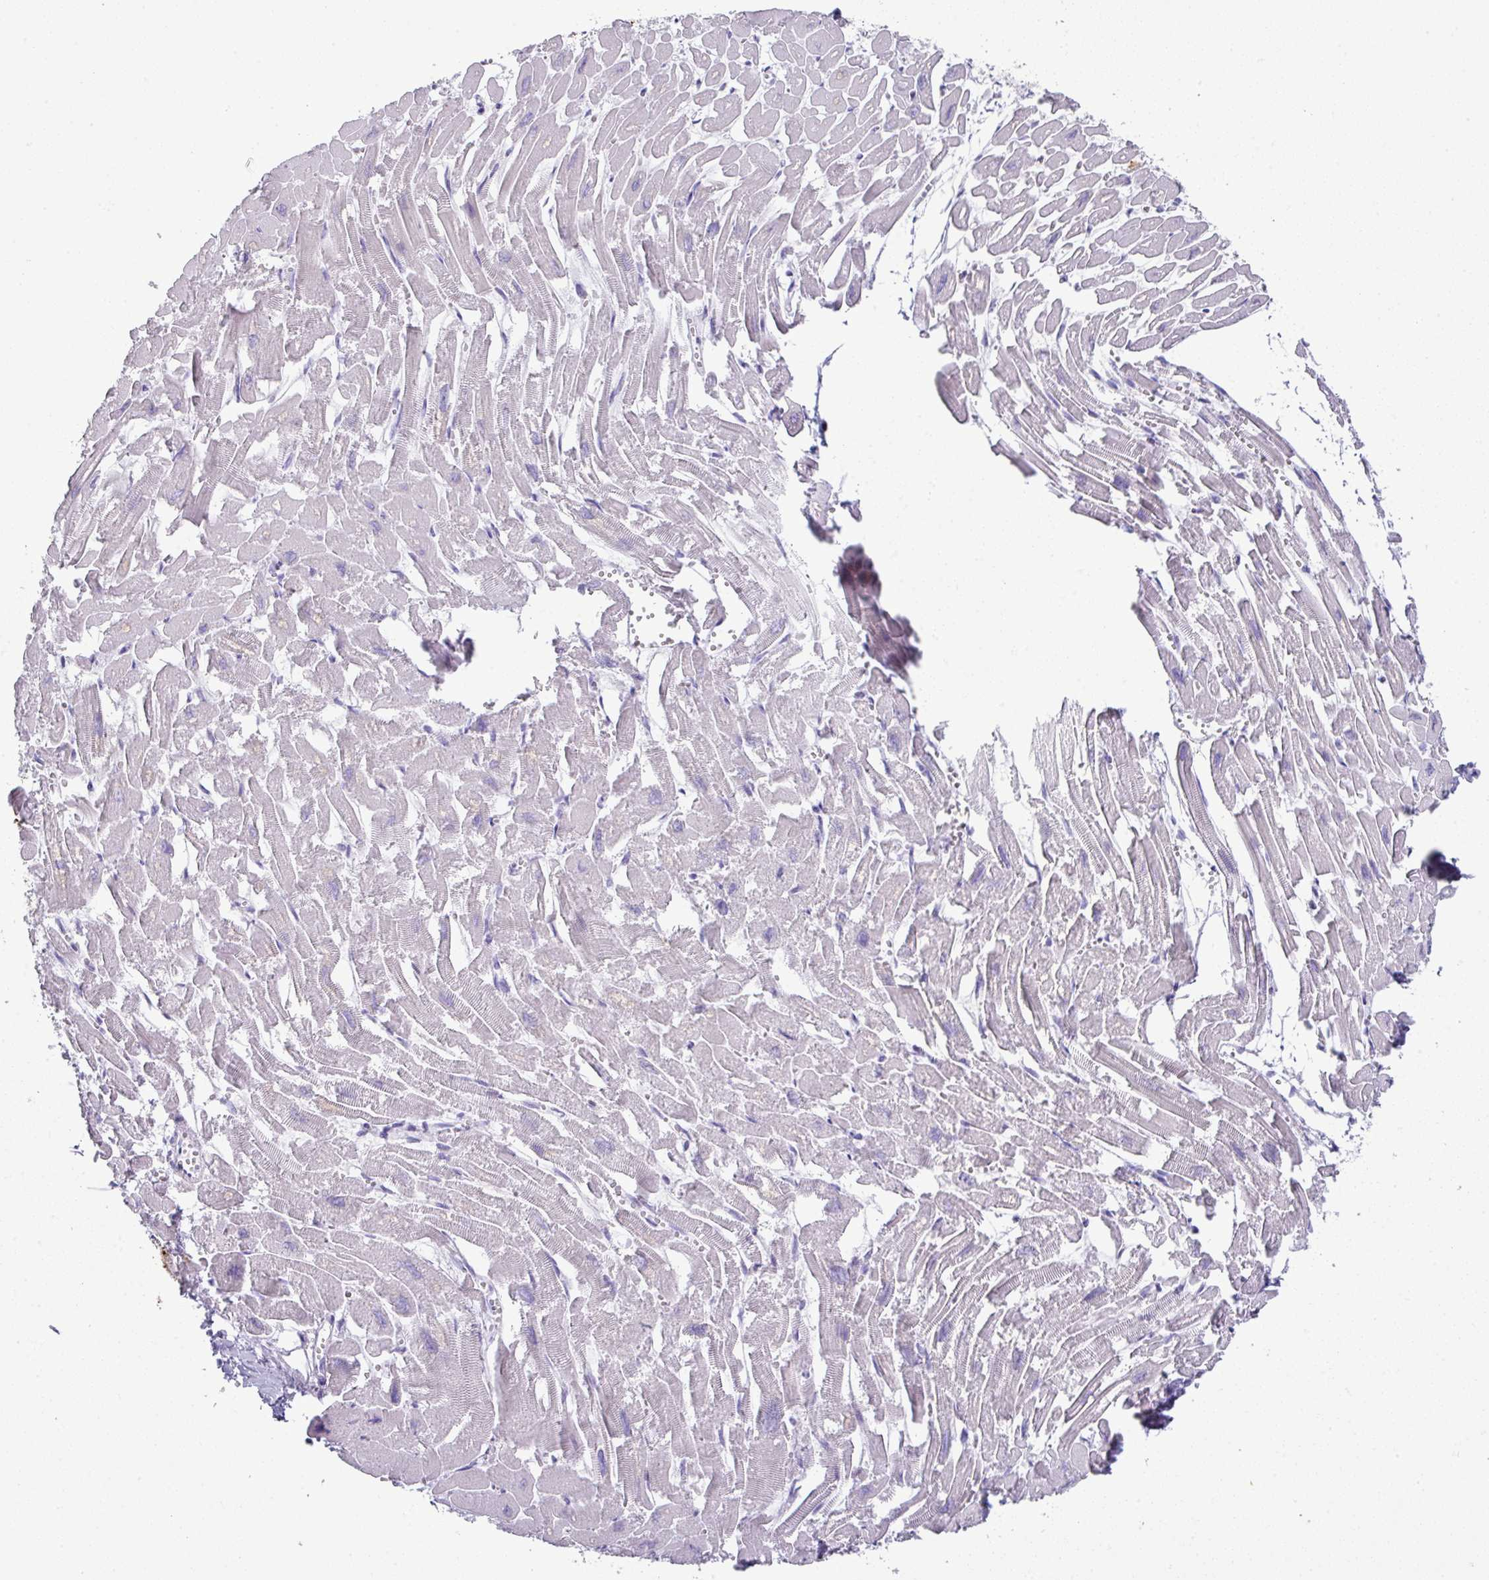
{"staining": {"intensity": "negative", "quantity": "none", "location": "none"}, "tissue": "heart muscle", "cell_type": "Cardiomyocytes", "image_type": "normal", "snomed": [{"axis": "morphology", "description": "Normal tissue, NOS"}, {"axis": "topography", "description": "Heart"}], "caption": "High power microscopy histopathology image of an IHC image of unremarkable heart muscle, revealing no significant positivity in cardiomyocytes. The staining was performed using DAB (3,3'-diaminobenzidine) to visualize the protein expression in brown, while the nuclei were stained in blue with hematoxylin (Magnification: 20x).", "gene": "GSTA1", "patient": {"sex": "male", "age": 54}}